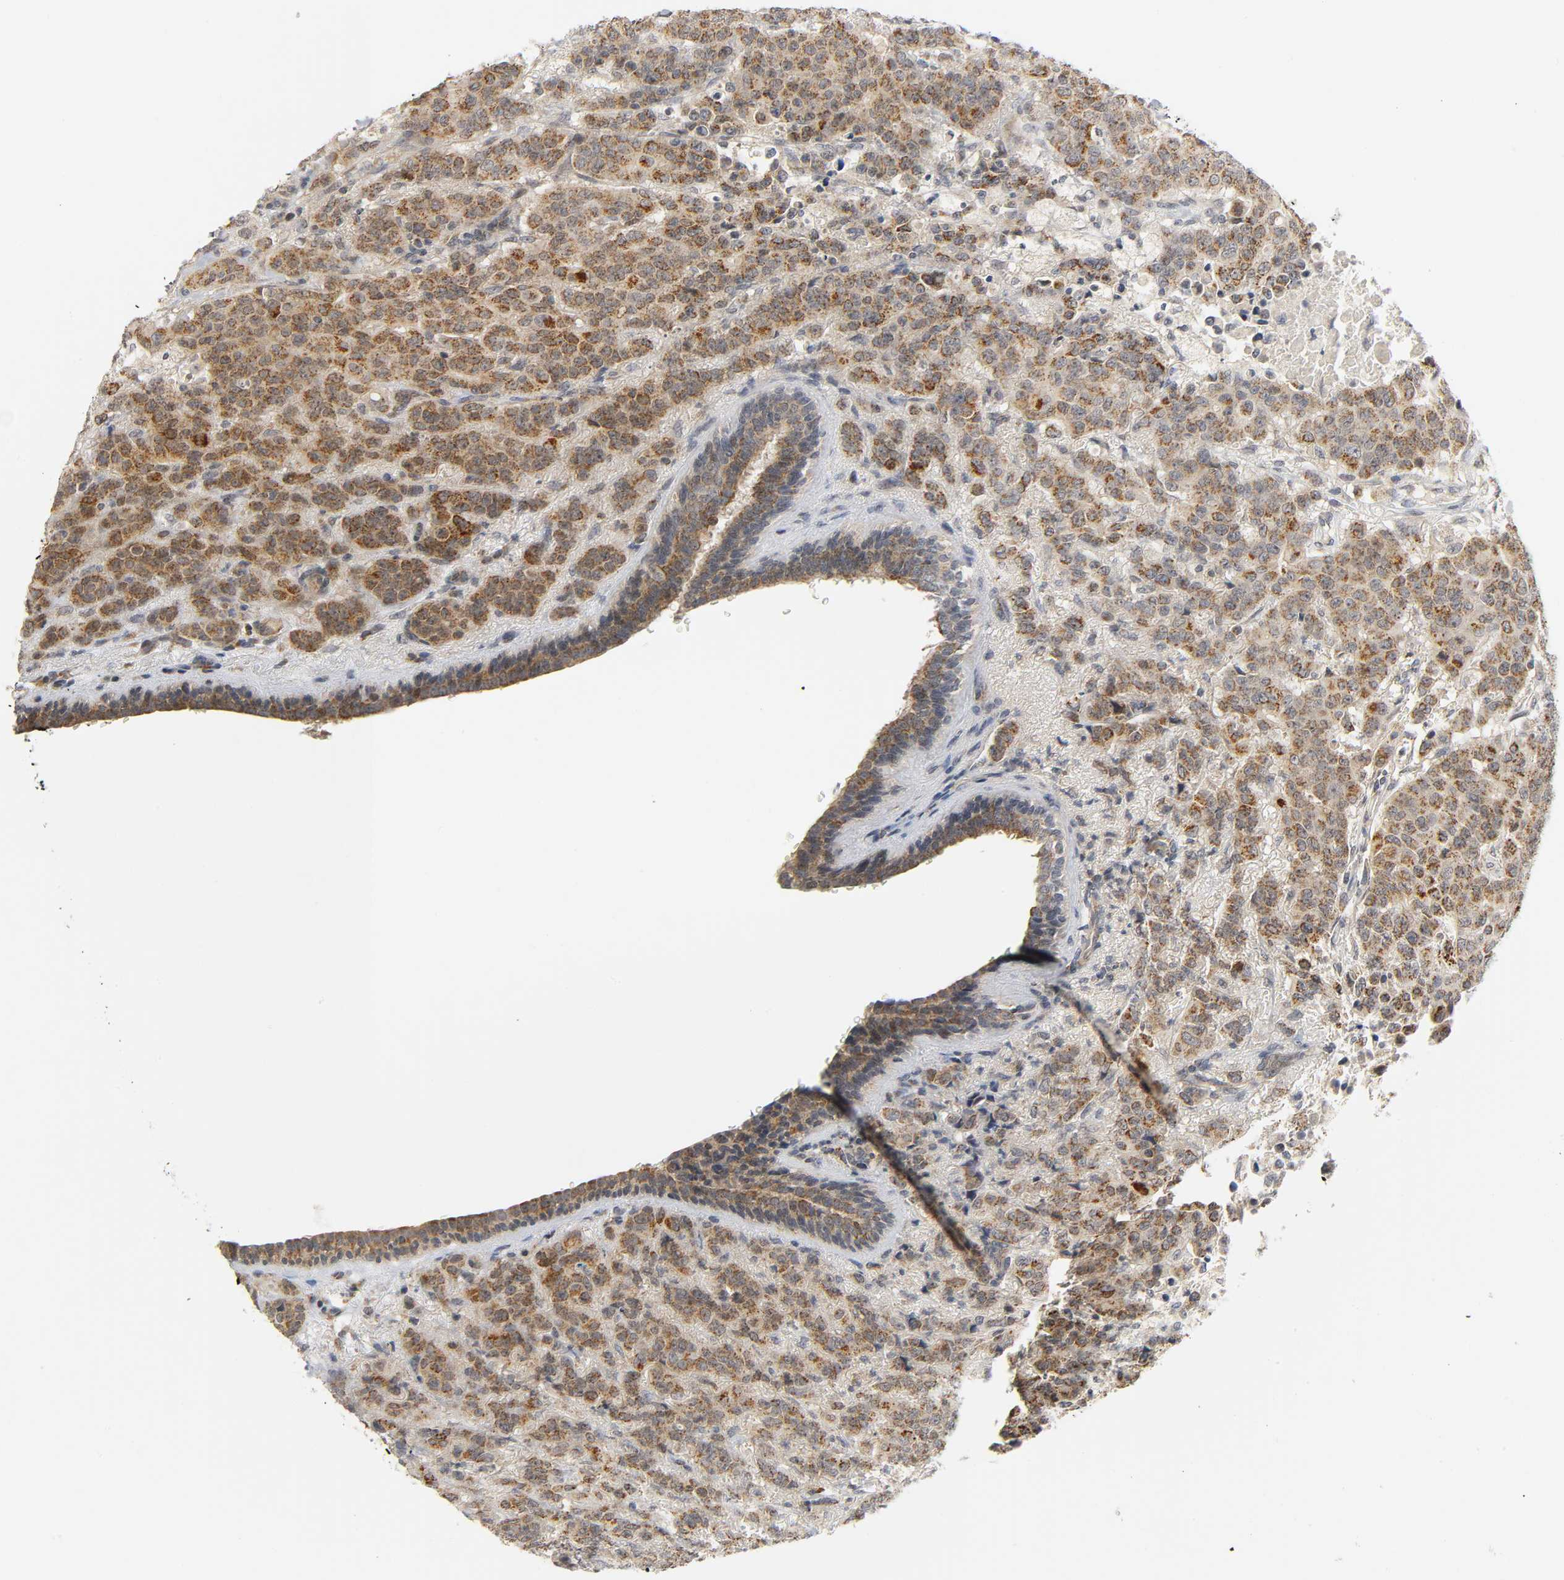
{"staining": {"intensity": "moderate", "quantity": ">75%", "location": "cytoplasmic/membranous"}, "tissue": "breast cancer", "cell_type": "Tumor cells", "image_type": "cancer", "snomed": [{"axis": "morphology", "description": "Duct carcinoma"}, {"axis": "topography", "description": "Breast"}], "caption": "Breast cancer (invasive ductal carcinoma) stained with a brown dye demonstrates moderate cytoplasmic/membranous positive expression in about >75% of tumor cells.", "gene": "NRP1", "patient": {"sex": "female", "age": 40}}